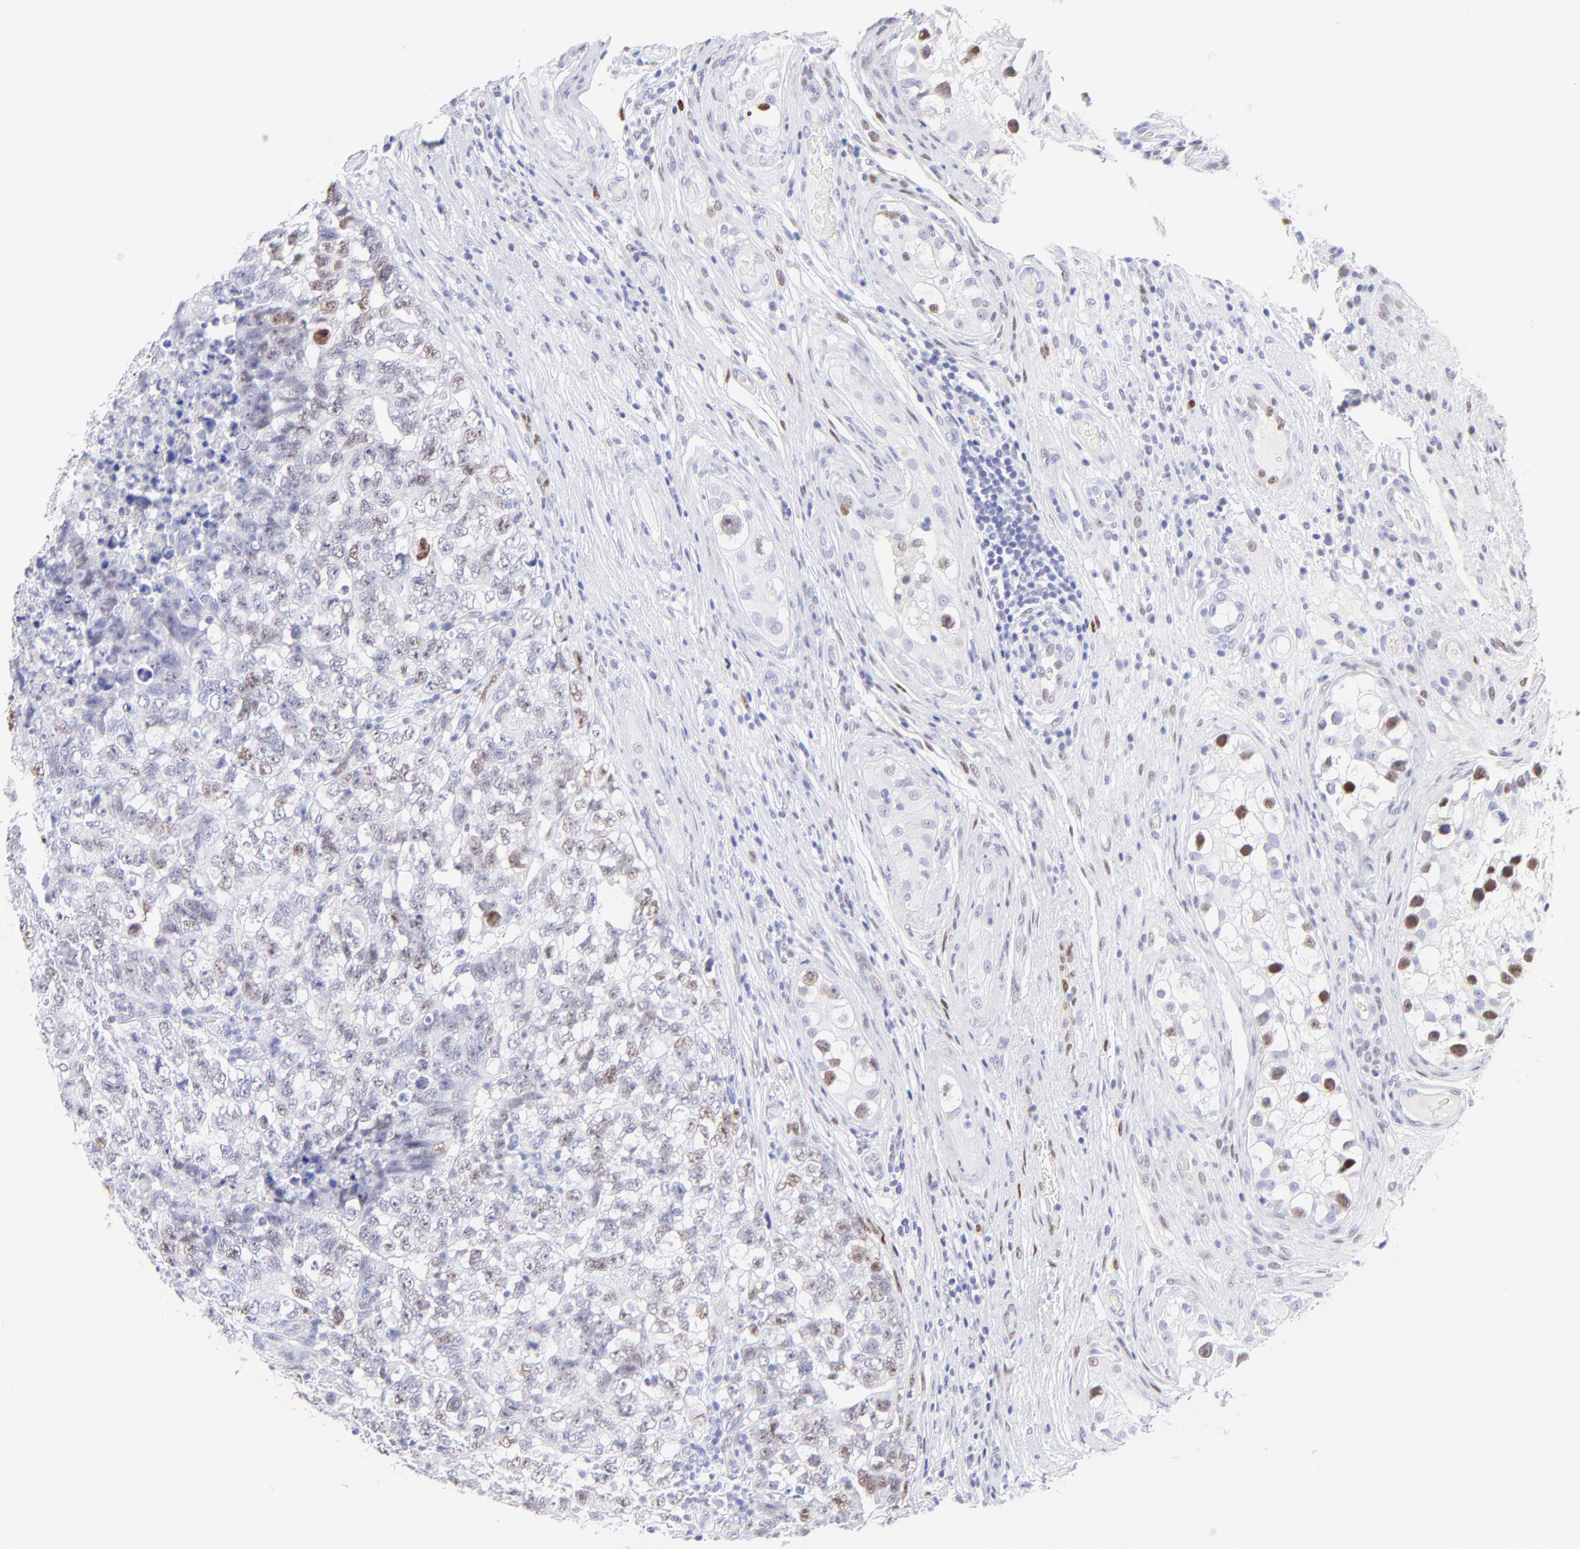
{"staining": {"intensity": "weak", "quantity": "<25%", "location": "nuclear"}, "tissue": "testis cancer", "cell_type": "Tumor cells", "image_type": "cancer", "snomed": [{"axis": "morphology", "description": "Carcinoma, Embryonal, NOS"}, {"axis": "topography", "description": "Testis"}], "caption": "There is no significant expression in tumor cells of testis cancer (embryonal carcinoma).", "gene": "KLF4", "patient": {"sex": "male", "age": 31}}